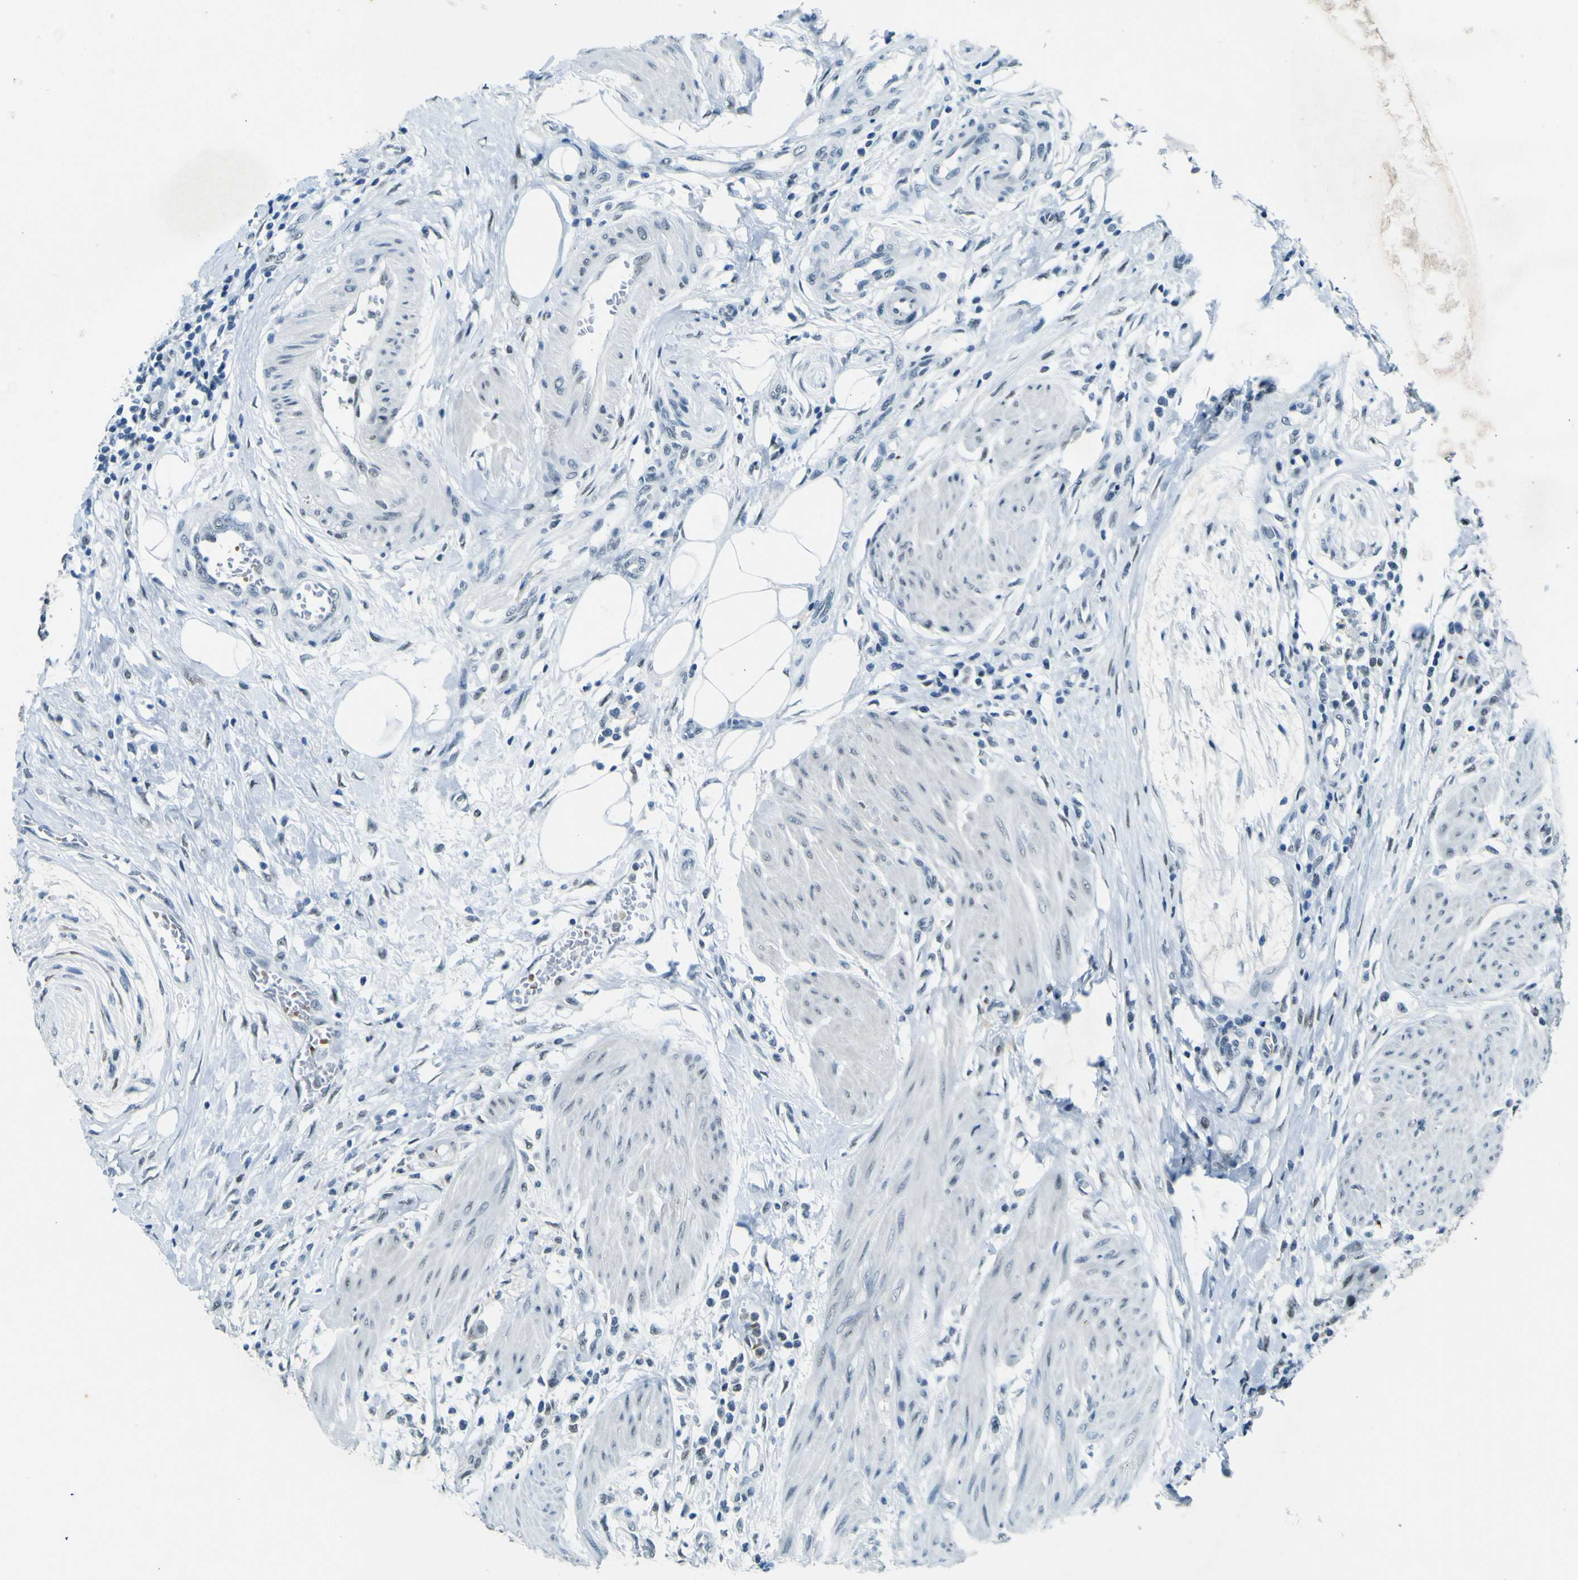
{"staining": {"intensity": "negative", "quantity": "none", "location": "none"}, "tissue": "urothelial cancer", "cell_type": "Tumor cells", "image_type": "cancer", "snomed": [{"axis": "morphology", "description": "Urothelial carcinoma, High grade"}, {"axis": "topography", "description": "Urinary bladder"}], "caption": "Urothelial cancer was stained to show a protein in brown. There is no significant staining in tumor cells.", "gene": "CEBPG", "patient": {"sex": "male", "age": 35}}